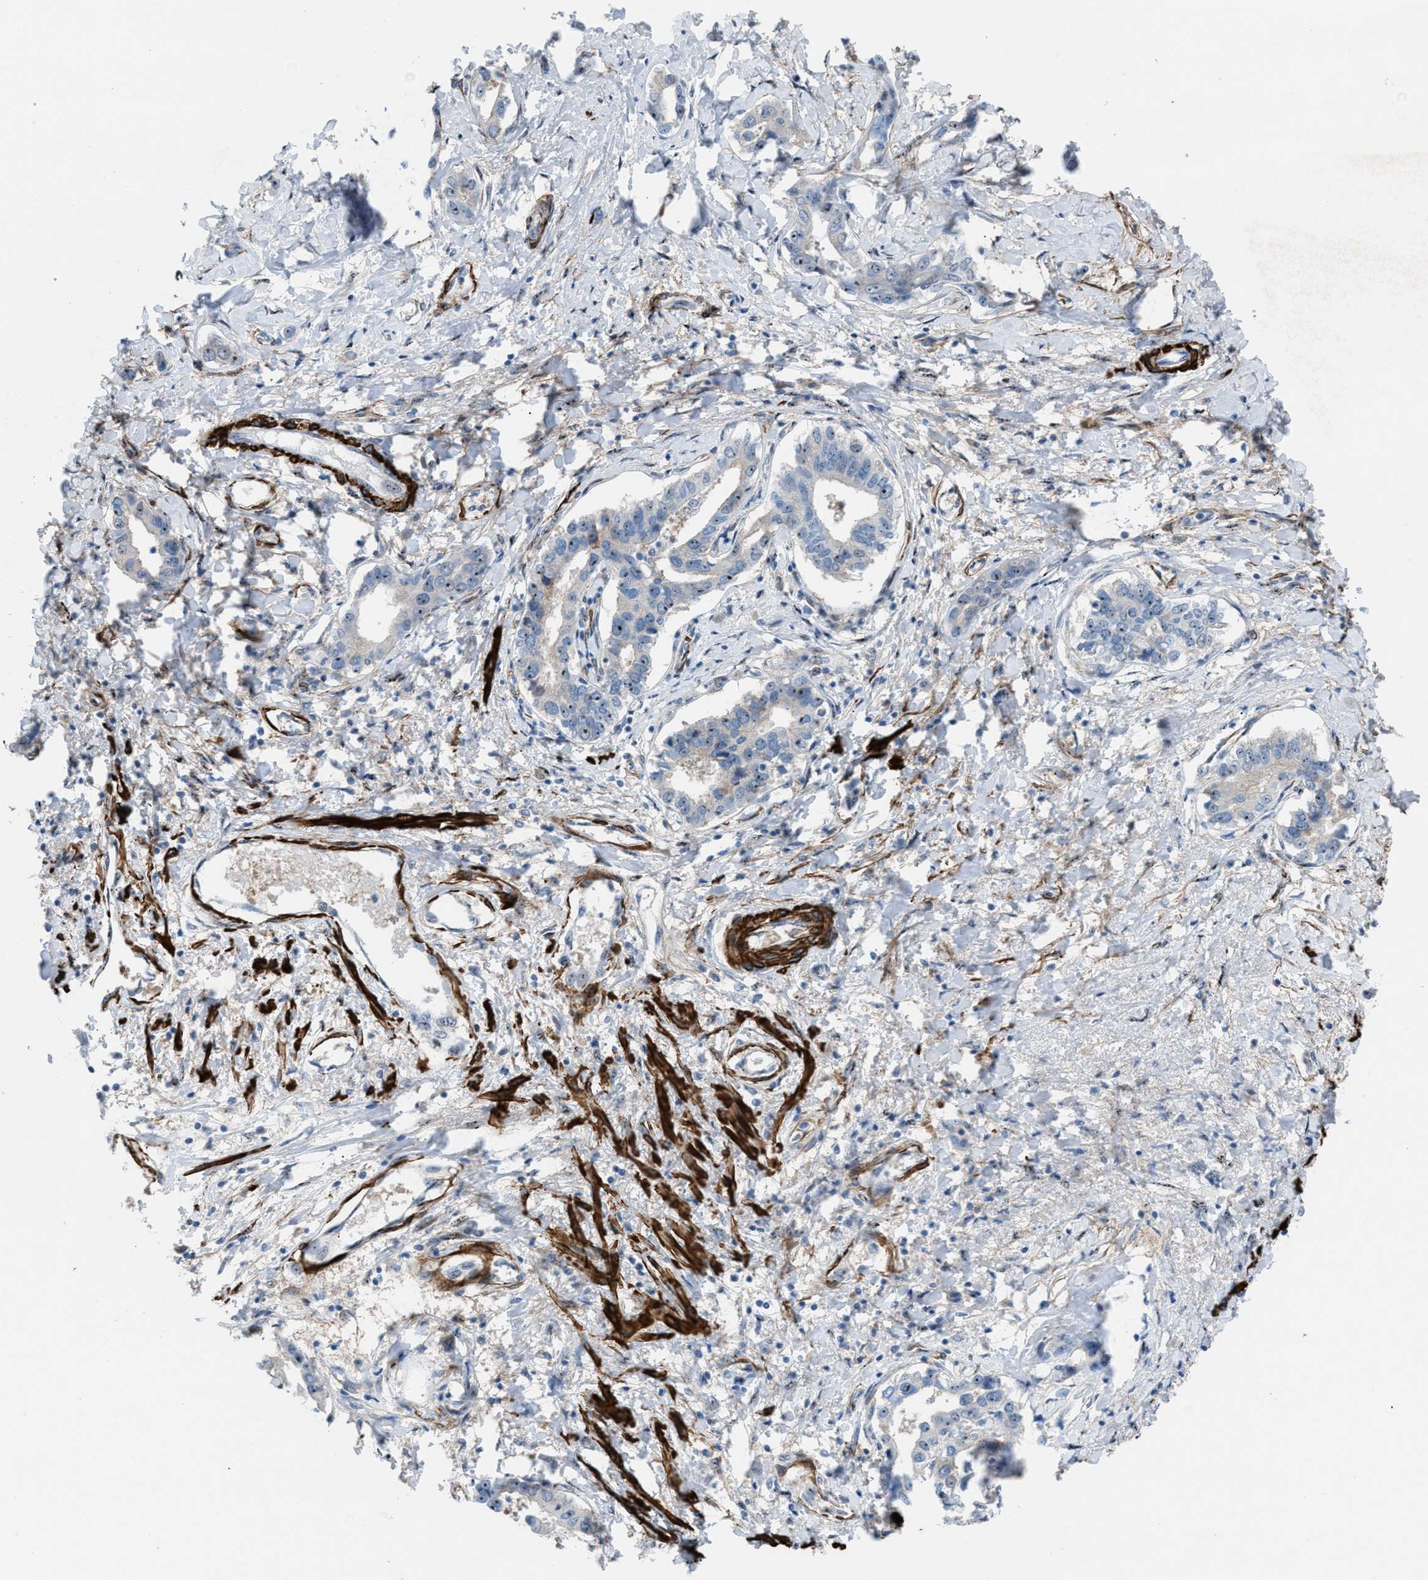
{"staining": {"intensity": "moderate", "quantity": "<25%", "location": "nuclear"}, "tissue": "liver cancer", "cell_type": "Tumor cells", "image_type": "cancer", "snomed": [{"axis": "morphology", "description": "Cholangiocarcinoma"}, {"axis": "topography", "description": "Liver"}], "caption": "Liver cancer stained for a protein reveals moderate nuclear positivity in tumor cells. Using DAB (3,3'-diaminobenzidine) (brown) and hematoxylin (blue) stains, captured at high magnification using brightfield microscopy.", "gene": "NQO2", "patient": {"sex": "male", "age": 59}}